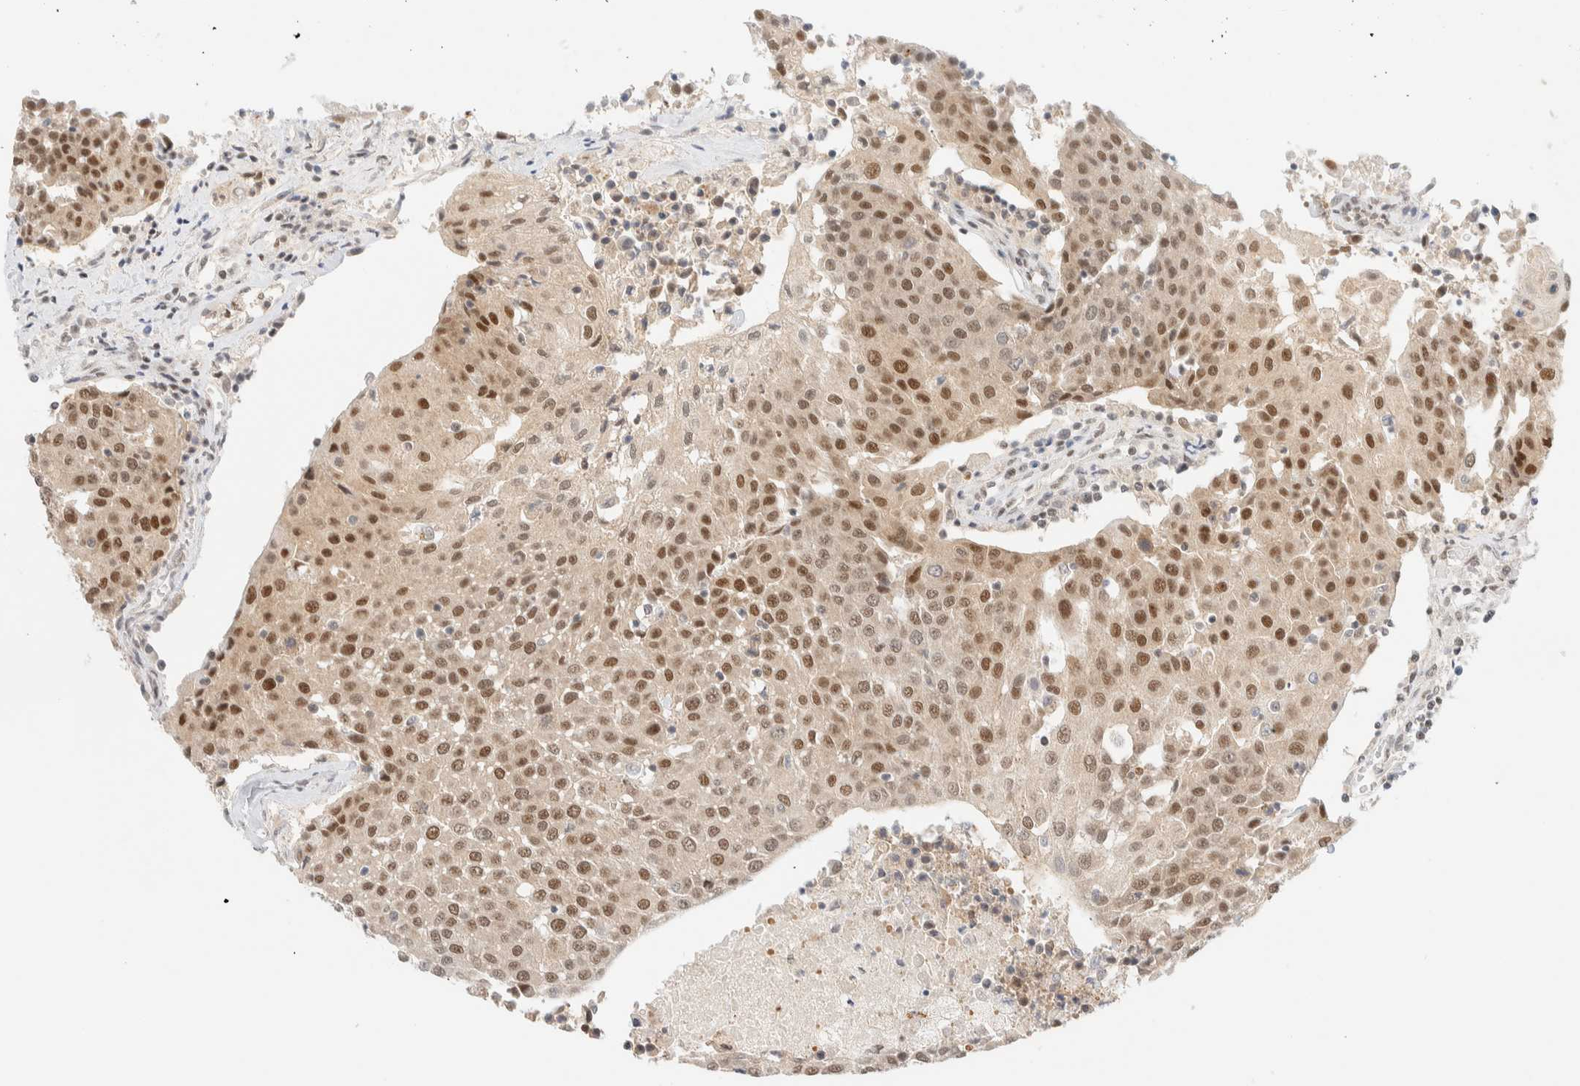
{"staining": {"intensity": "moderate", "quantity": ">75%", "location": "nuclear"}, "tissue": "urothelial cancer", "cell_type": "Tumor cells", "image_type": "cancer", "snomed": [{"axis": "morphology", "description": "Urothelial carcinoma, High grade"}, {"axis": "topography", "description": "Urinary bladder"}], "caption": "IHC photomicrograph of human urothelial cancer stained for a protein (brown), which exhibits medium levels of moderate nuclear staining in approximately >75% of tumor cells.", "gene": "PYGO2", "patient": {"sex": "female", "age": 85}}